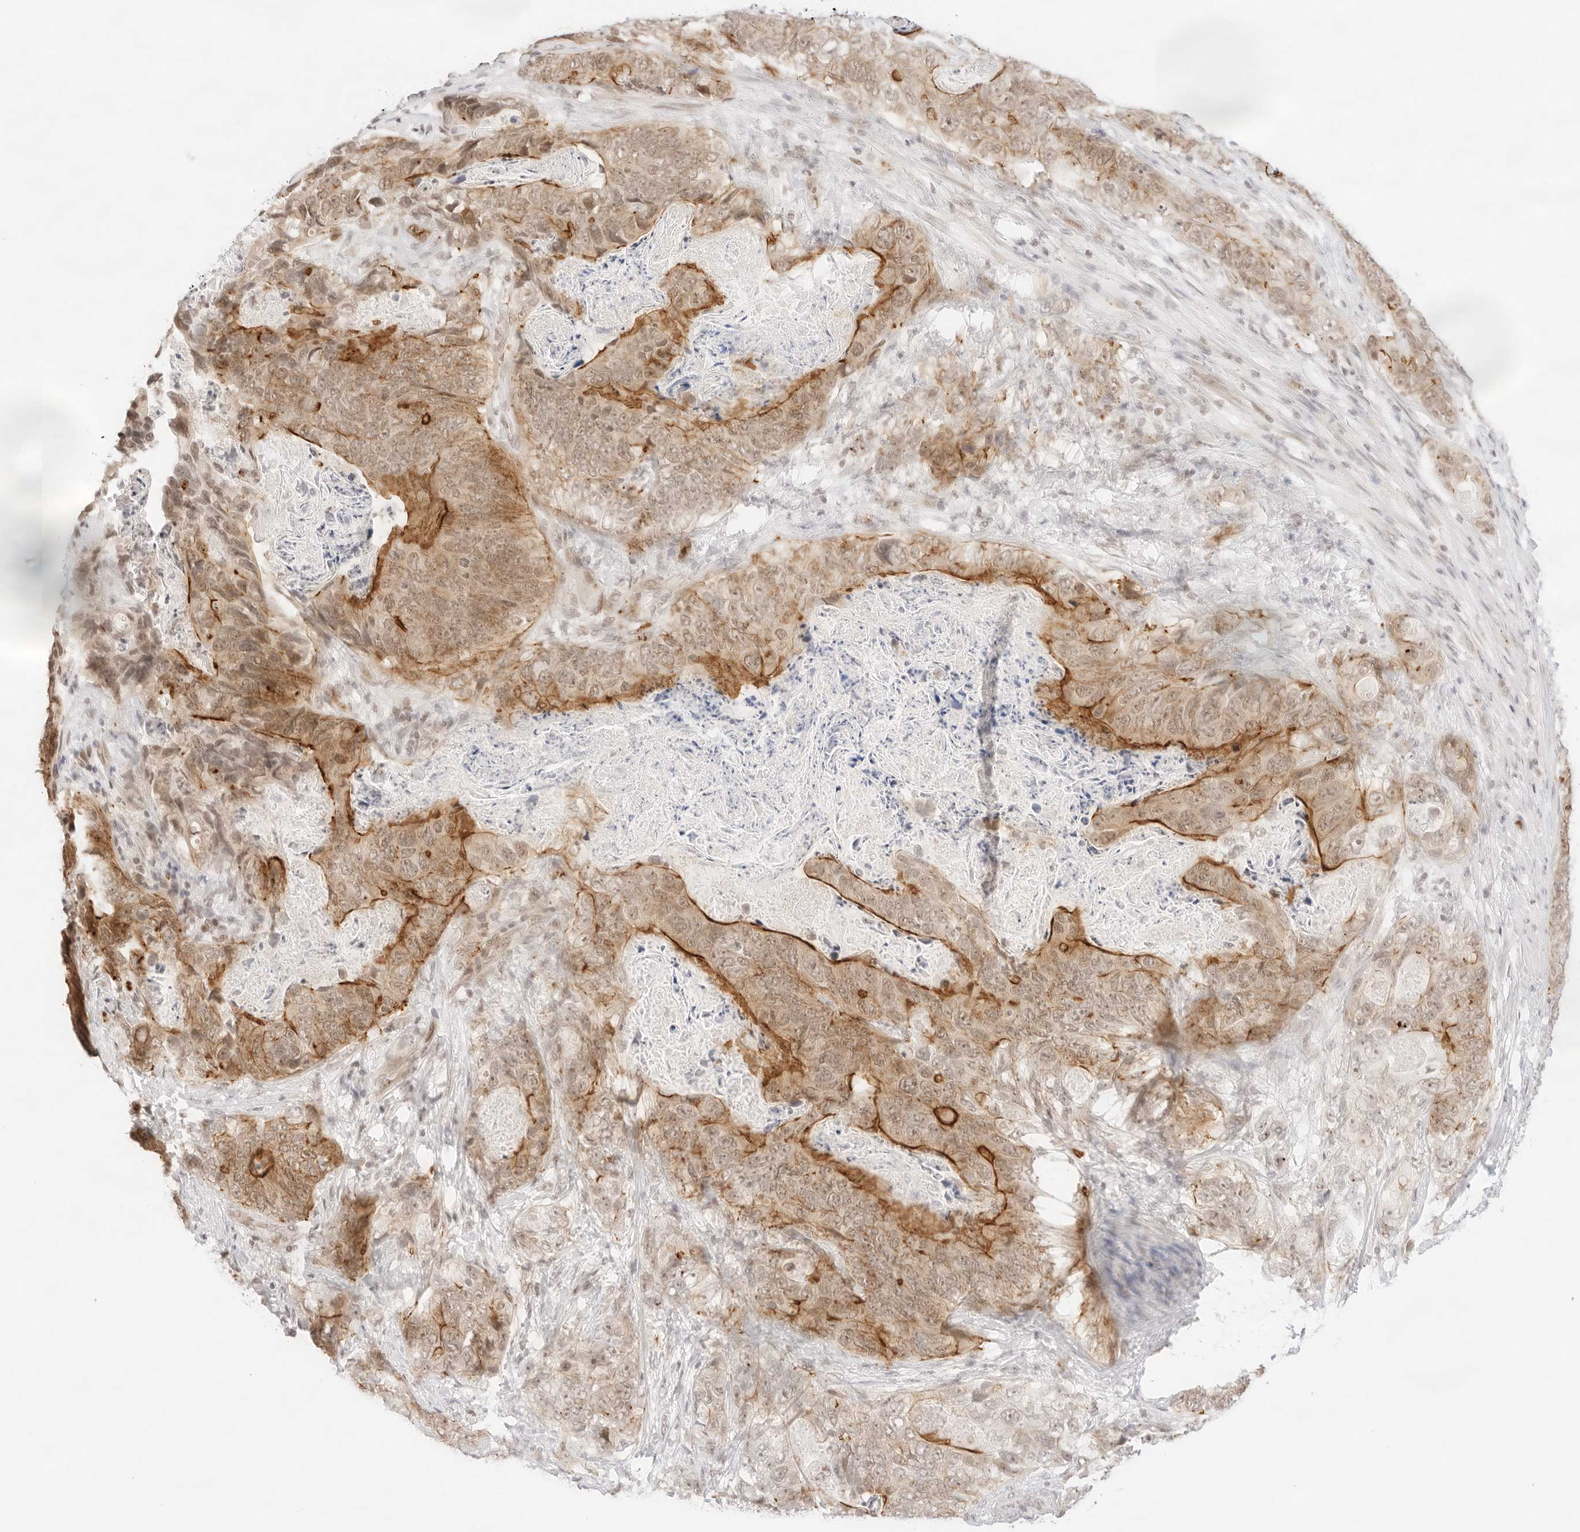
{"staining": {"intensity": "strong", "quantity": "25%-75%", "location": "cytoplasmic/membranous,nuclear"}, "tissue": "stomach cancer", "cell_type": "Tumor cells", "image_type": "cancer", "snomed": [{"axis": "morphology", "description": "Normal tissue, NOS"}, {"axis": "morphology", "description": "Adenocarcinoma, NOS"}, {"axis": "topography", "description": "Stomach"}], "caption": "Protein expression analysis of human stomach cancer reveals strong cytoplasmic/membranous and nuclear positivity in about 25%-75% of tumor cells.", "gene": "GNAS", "patient": {"sex": "female", "age": 89}}